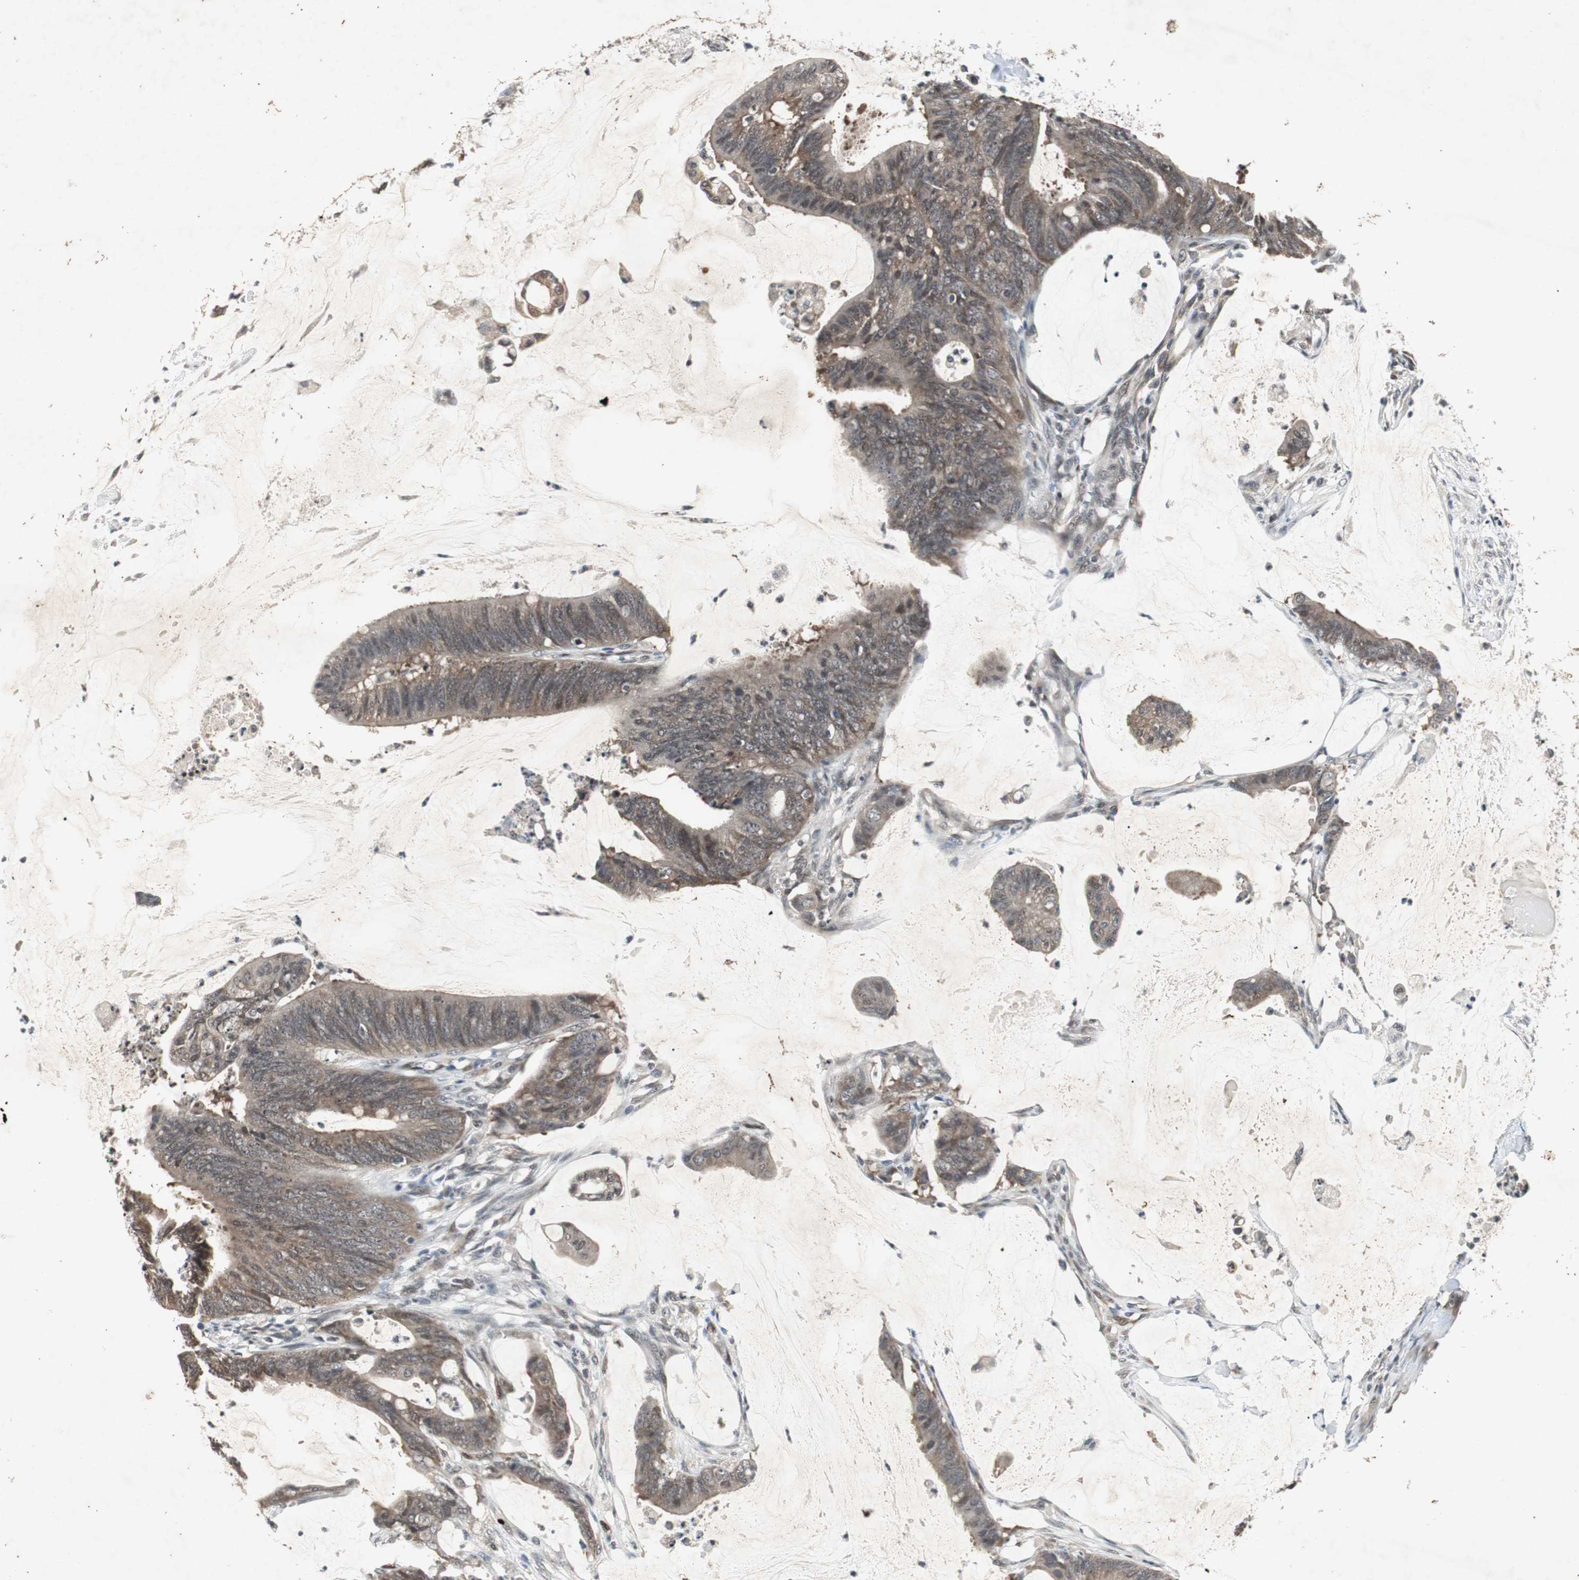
{"staining": {"intensity": "moderate", "quantity": ">75%", "location": "cytoplasmic/membranous"}, "tissue": "colorectal cancer", "cell_type": "Tumor cells", "image_type": "cancer", "snomed": [{"axis": "morphology", "description": "Adenocarcinoma, NOS"}, {"axis": "topography", "description": "Rectum"}], "caption": "The micrograph demonstrates staining of colorectal cancer, revealing moderate cytoplasmic/membranous protein expression (brown color) within tumor cells.", "gene": "SMAD1", "patient": {"sex": "female", "age": 66}}